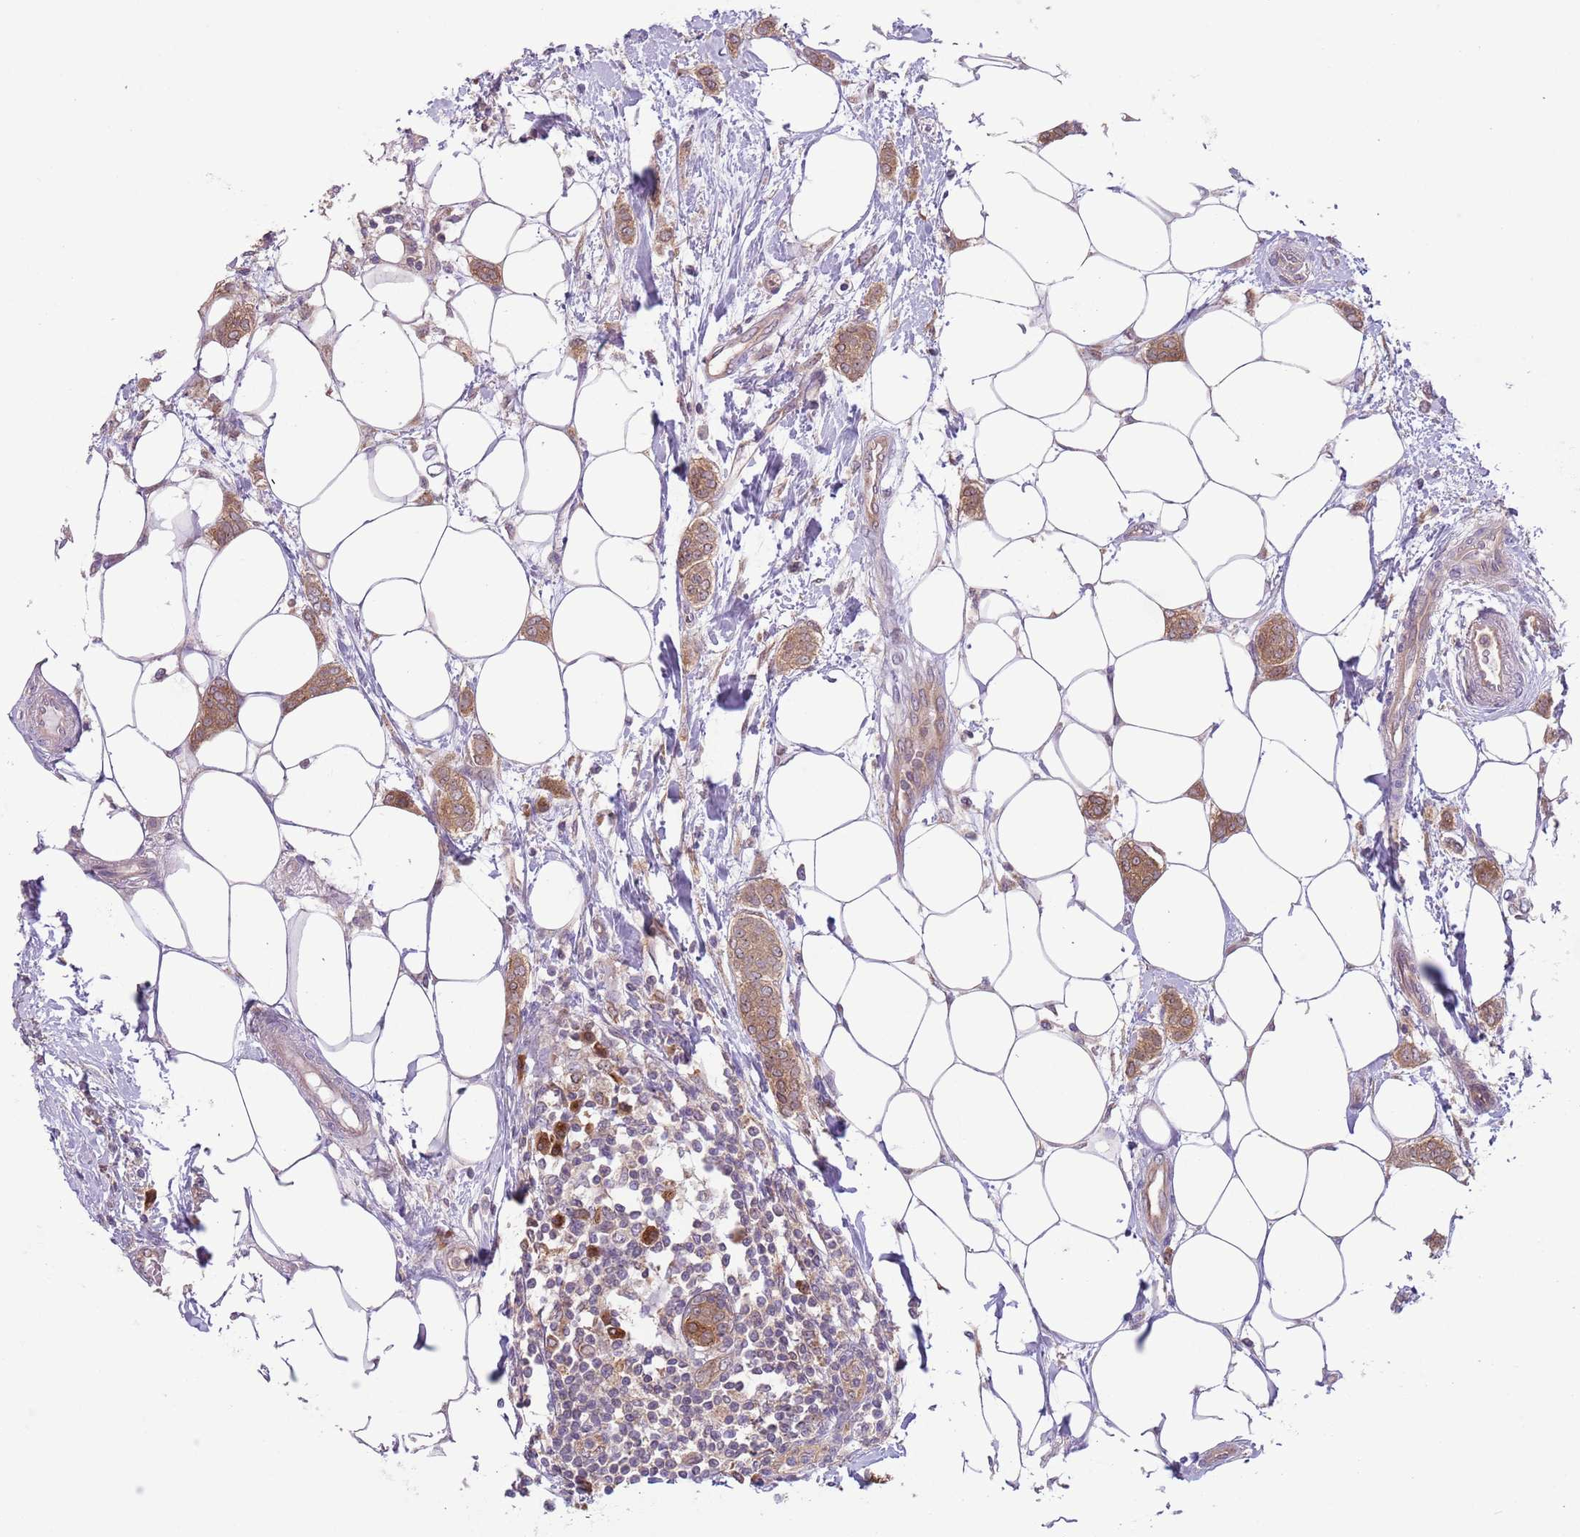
{"staining": {"intensity": "moderate", "quantity": ">75%", "location": "cytoplasmic/membranous"}, "tissue": "breast cancer", "cell_type": "Tumor cells", "image_type": "cancer", "snomed": [{"axis": "morphology", "description": "Duct carcinoma"}, {"axis": "topography", "description": "Breast"}], "caption": "Protein staining reveals moderate cytoplasmic/membranous staining in about >75% of tumor cells in breast invasive ductal carcinoma.", "gene": "COPE", "patient": {"sex": "female", "age": 72}}